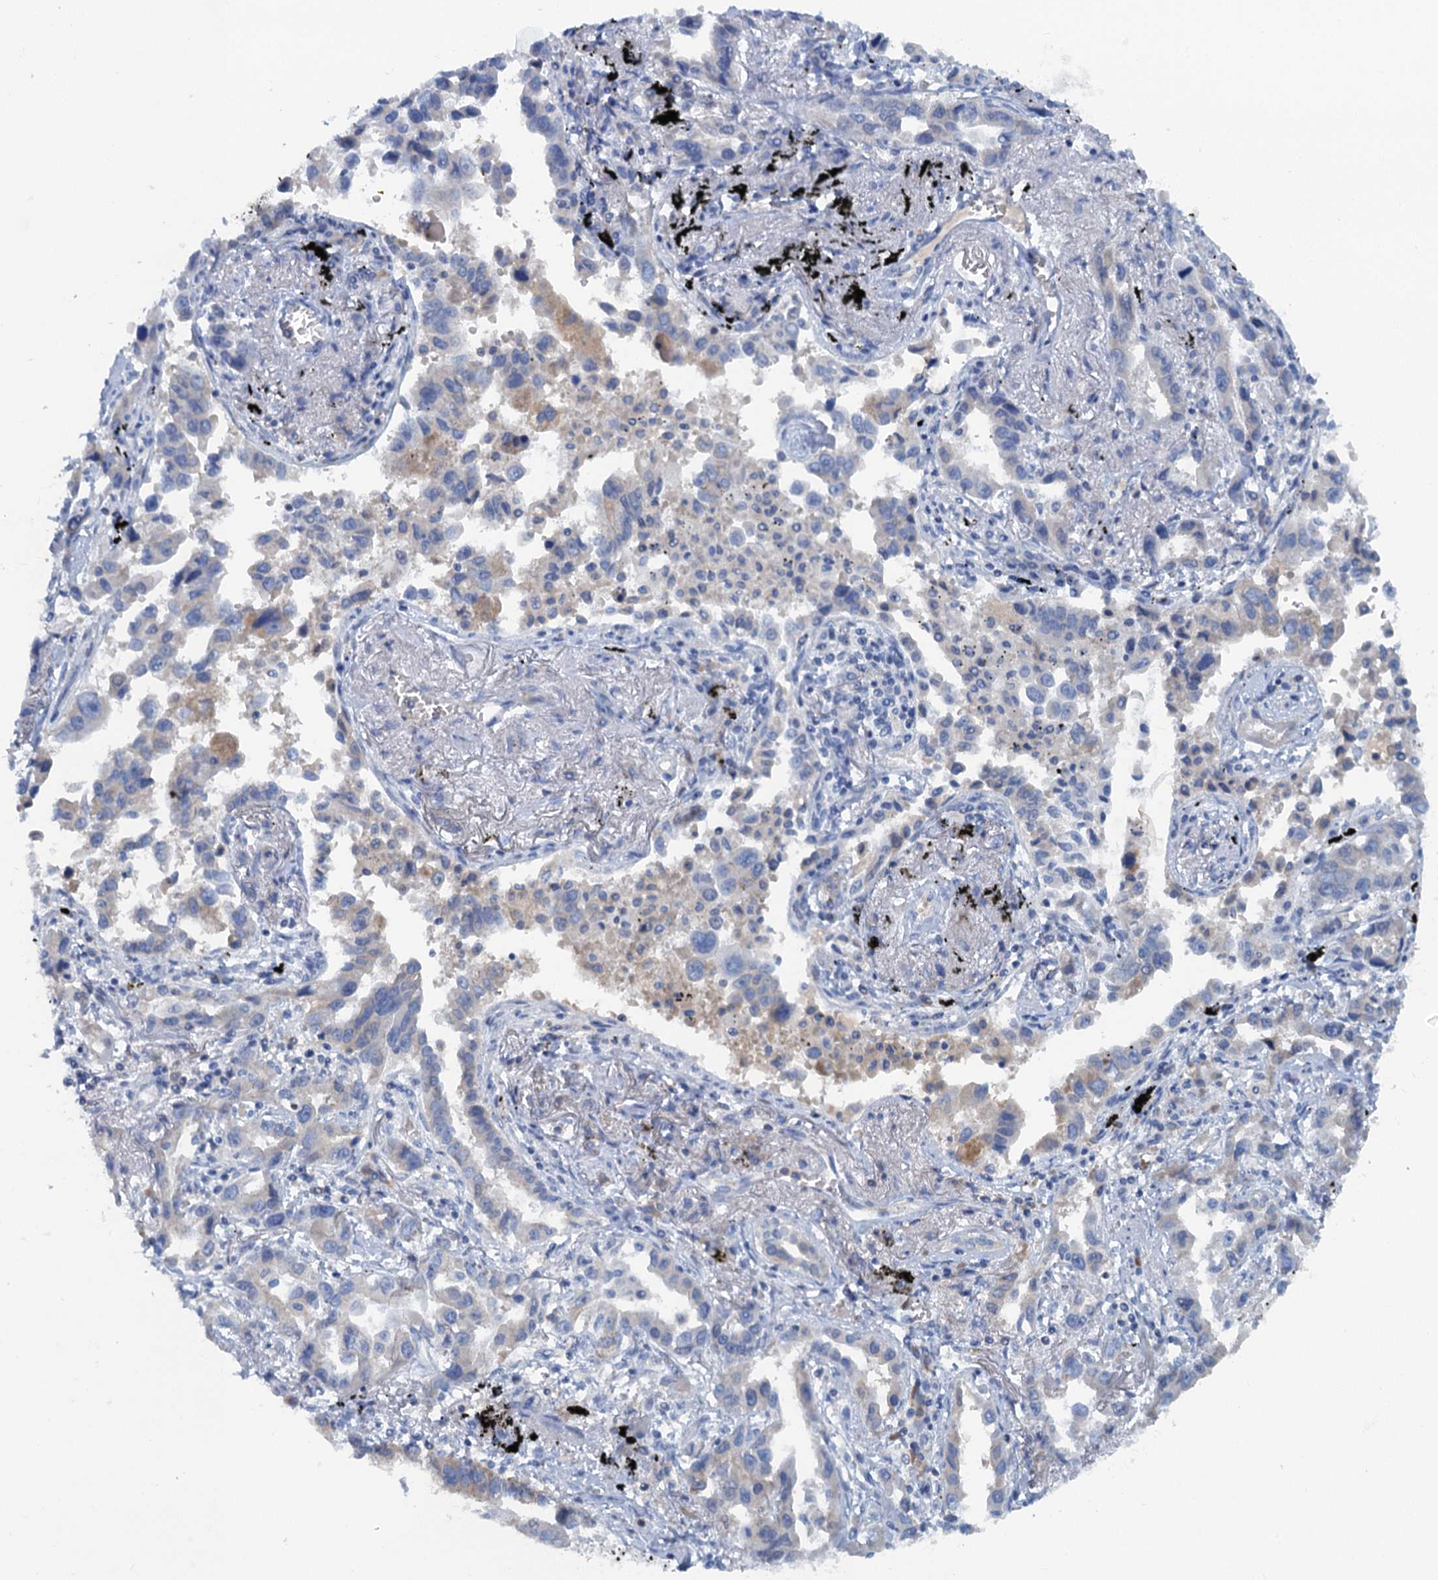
{"staining": {"intensity": "weak", "quantity": "<25%", "location": "cytoplasmic/membranous"}, "tissue": "lung cancer", "cell_type": "Tumor cells", "image_type": "cancer", "snomed": [{"axis": "morphology", "description": "Adenocarcinoma, NOS"}, {"axis": "topography", "description": "Lung"}], "caption": "A photomicrograph of human lung adenocarcinoma is negative for staining in tumor cells. Nuclei are stained in blue.", "gene": "MYADML2", "patient": {"sex": "male", "age": 67}}